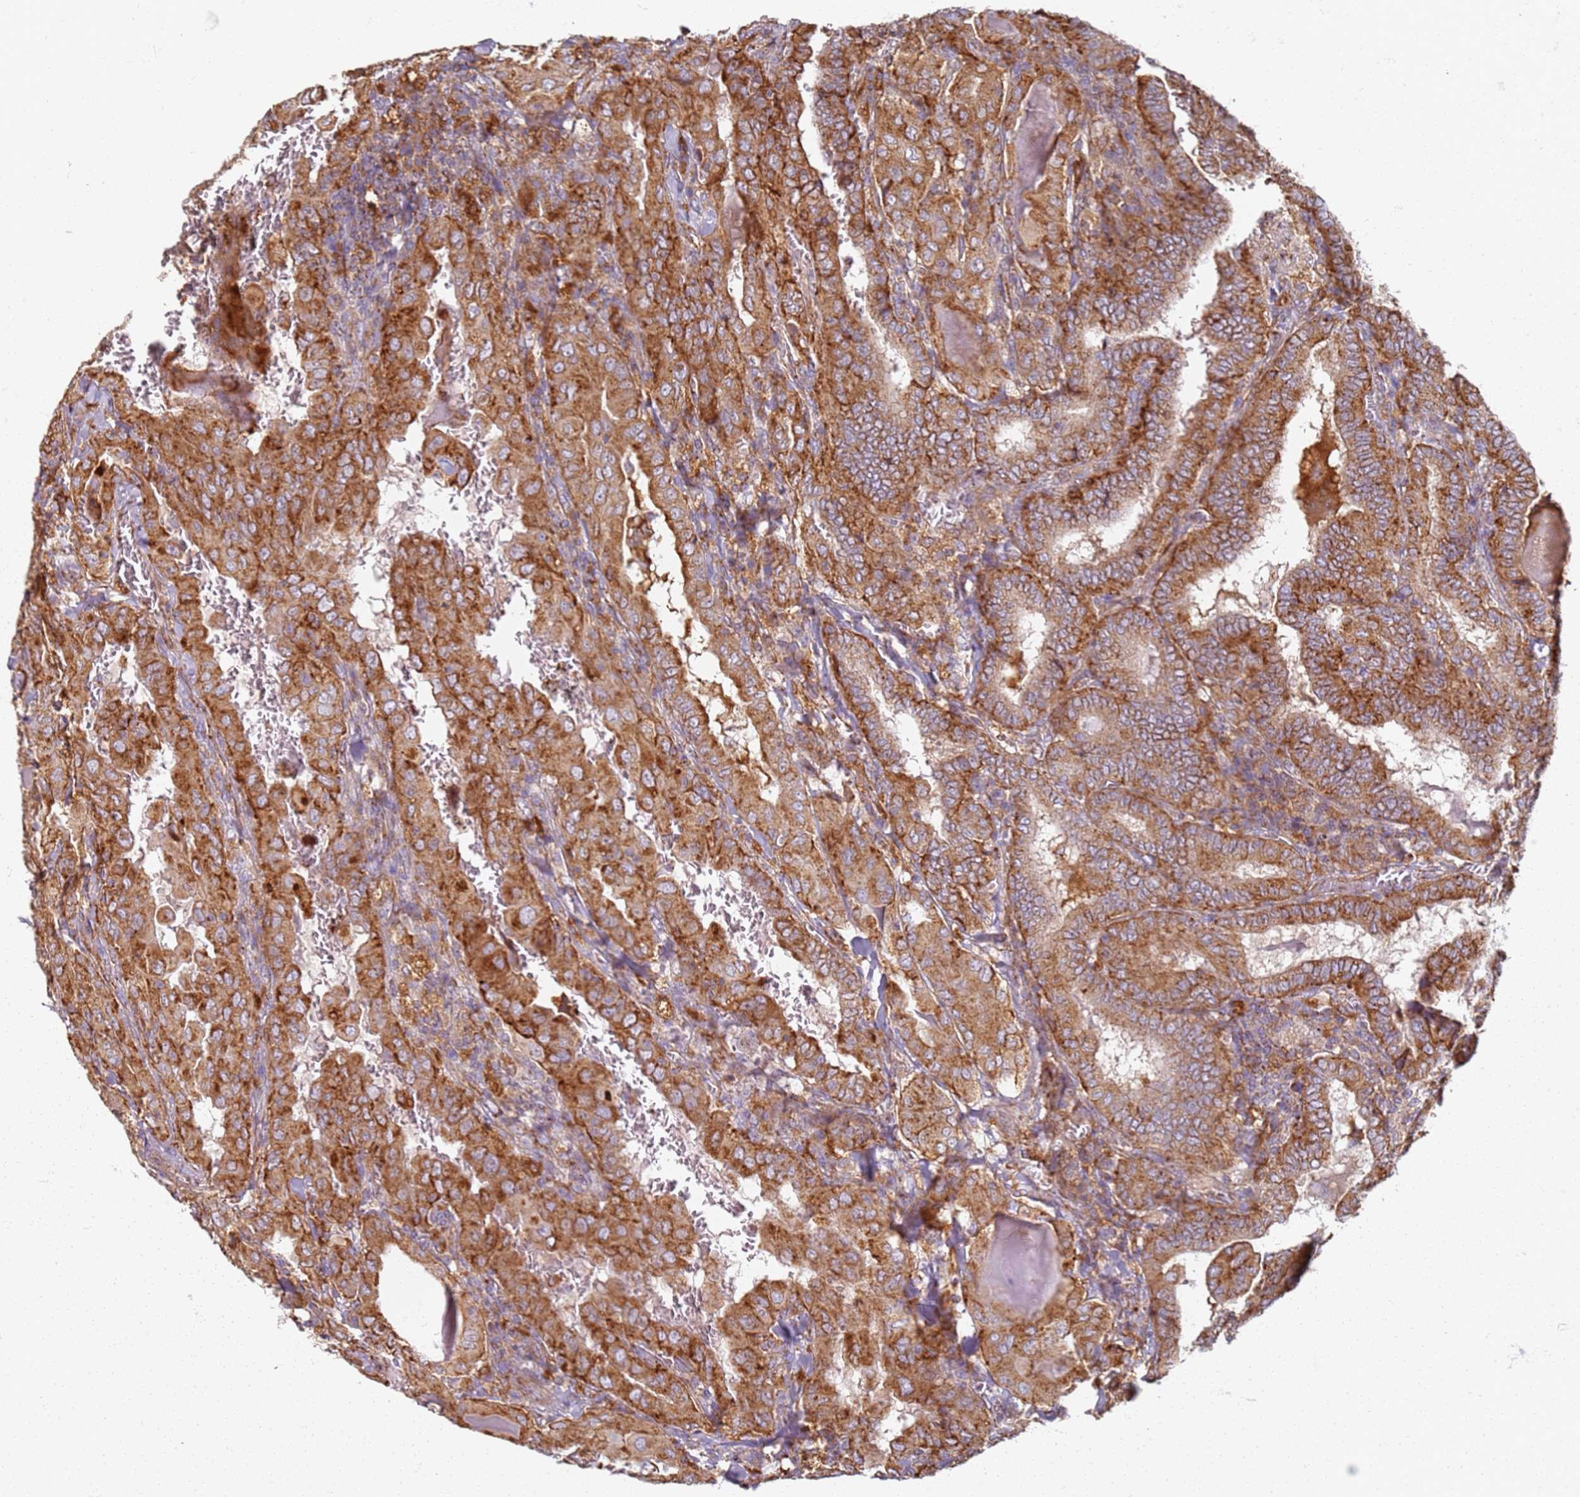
{"staining": {"intensity": "strong", "quantity": ">75%", "location": "cytoplasmic/membranous"}, "tissue": "thyroid cancer", "cell_type": "Tumor cells", "image_type": "cancer", "snomed": [{"axis": "morphology", "description": "Papillary adenocarcinoma, NOS"}, {"axis": "topography", "description": "Thyroid gland"}], "caption": "Immunohistochemistry (IHC) of thyroid cancer displays high levels of strong cytoplasmic/membranous expression in about >75% of tumor cells. (DAB (3,3'-diaminobenzidine) IHC with brightfield microscopy, high magnification).", "gene": "PROKR2", "patient": {"sex": "female", "age": 72}}